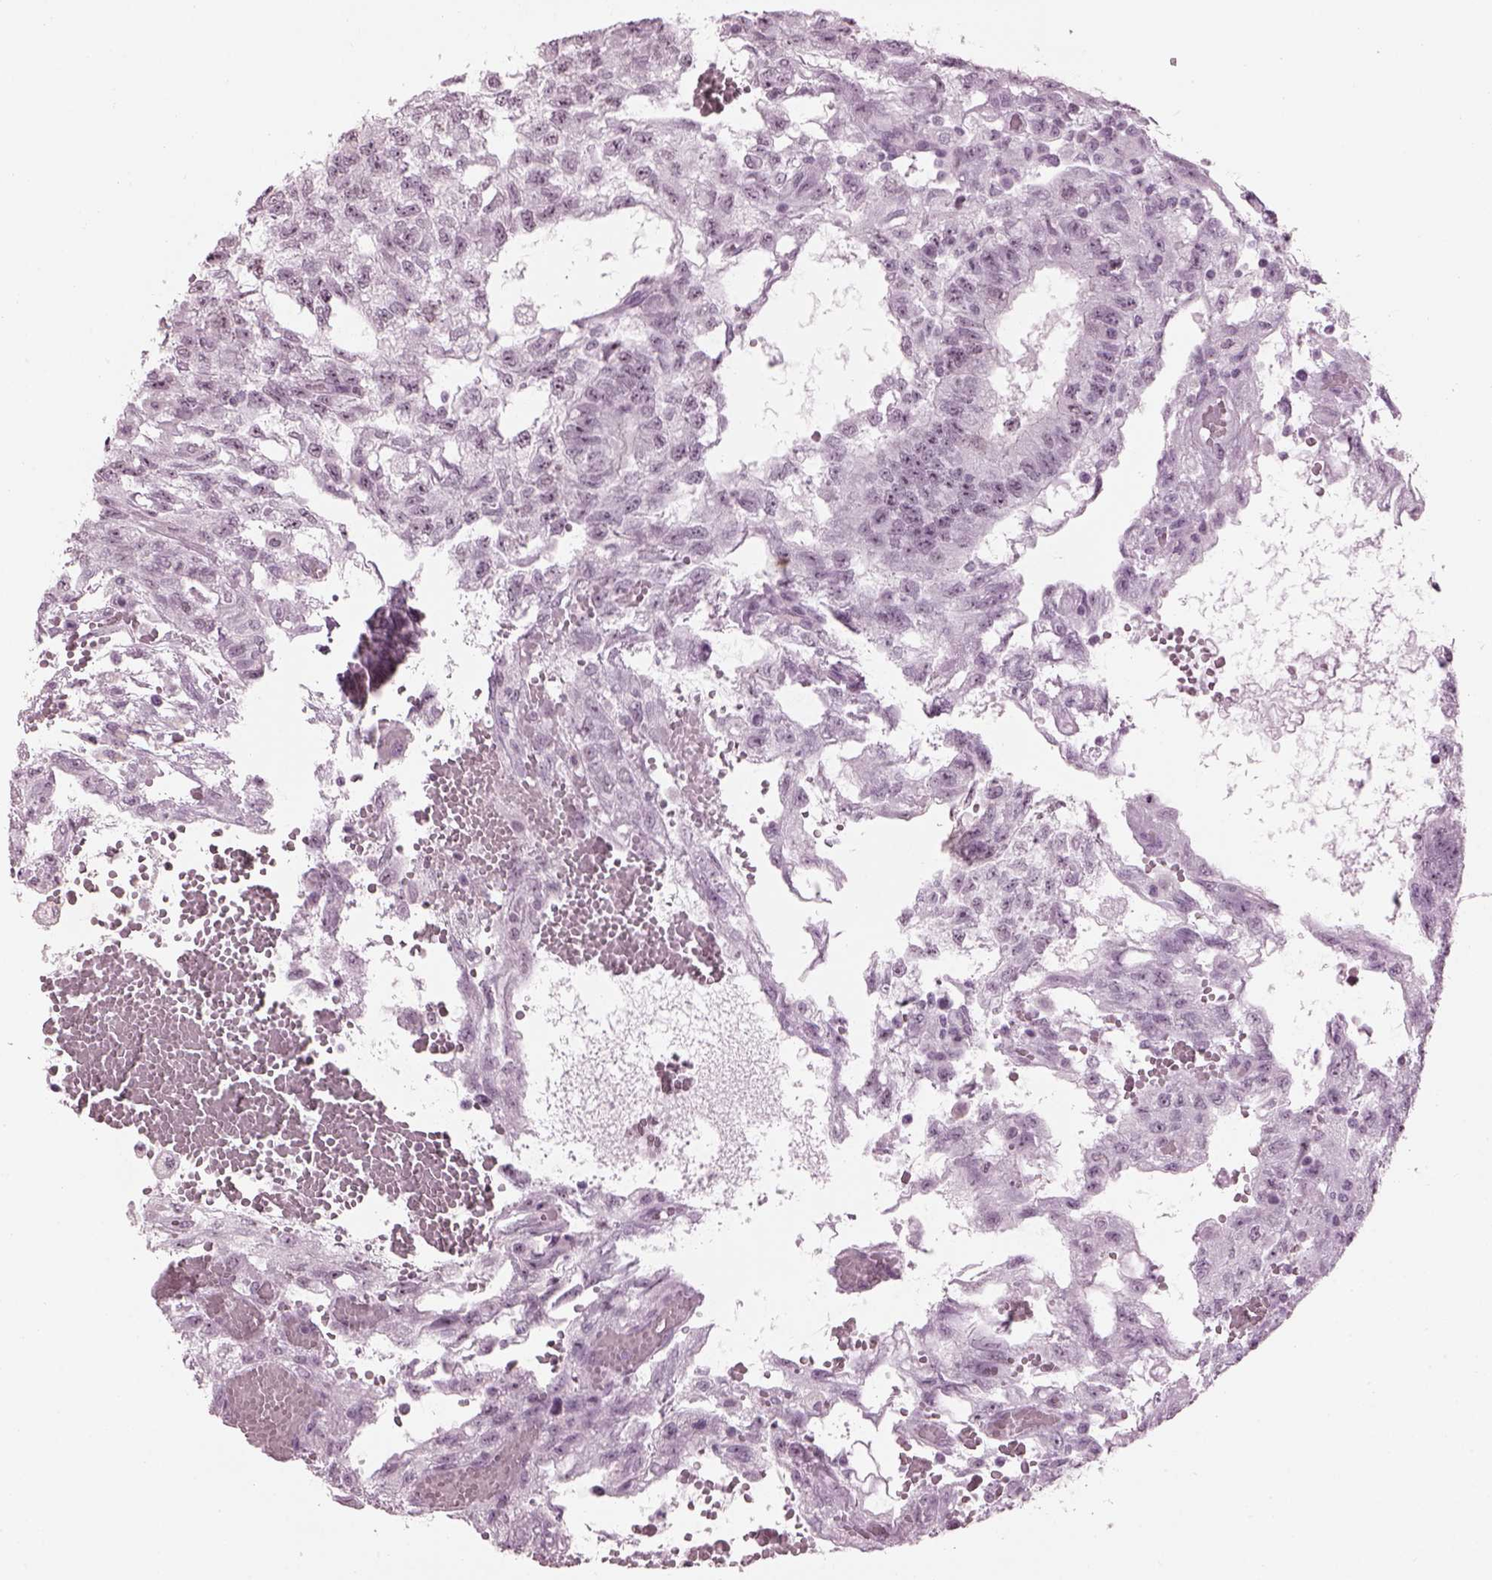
{"staining": {"intensity": "weak", "quantity": "<25%", "location": "nuclear"}, "tissue": "testis cancer", "cell_type": "Tumor cells", "image_type": "cancer", "snomed": [{"axis": "morphology", "description": "Carcinoma, Embryonal, NOS"}, {"axis": "topography", "description": "Testis"}], "caption": "Testis embryonal carcinoma was stained to show a protein in brown. There is no significant positivity in tumor cells.", "gene": "ADGRG2", "patient": {"sex": "male", "age": 32}}